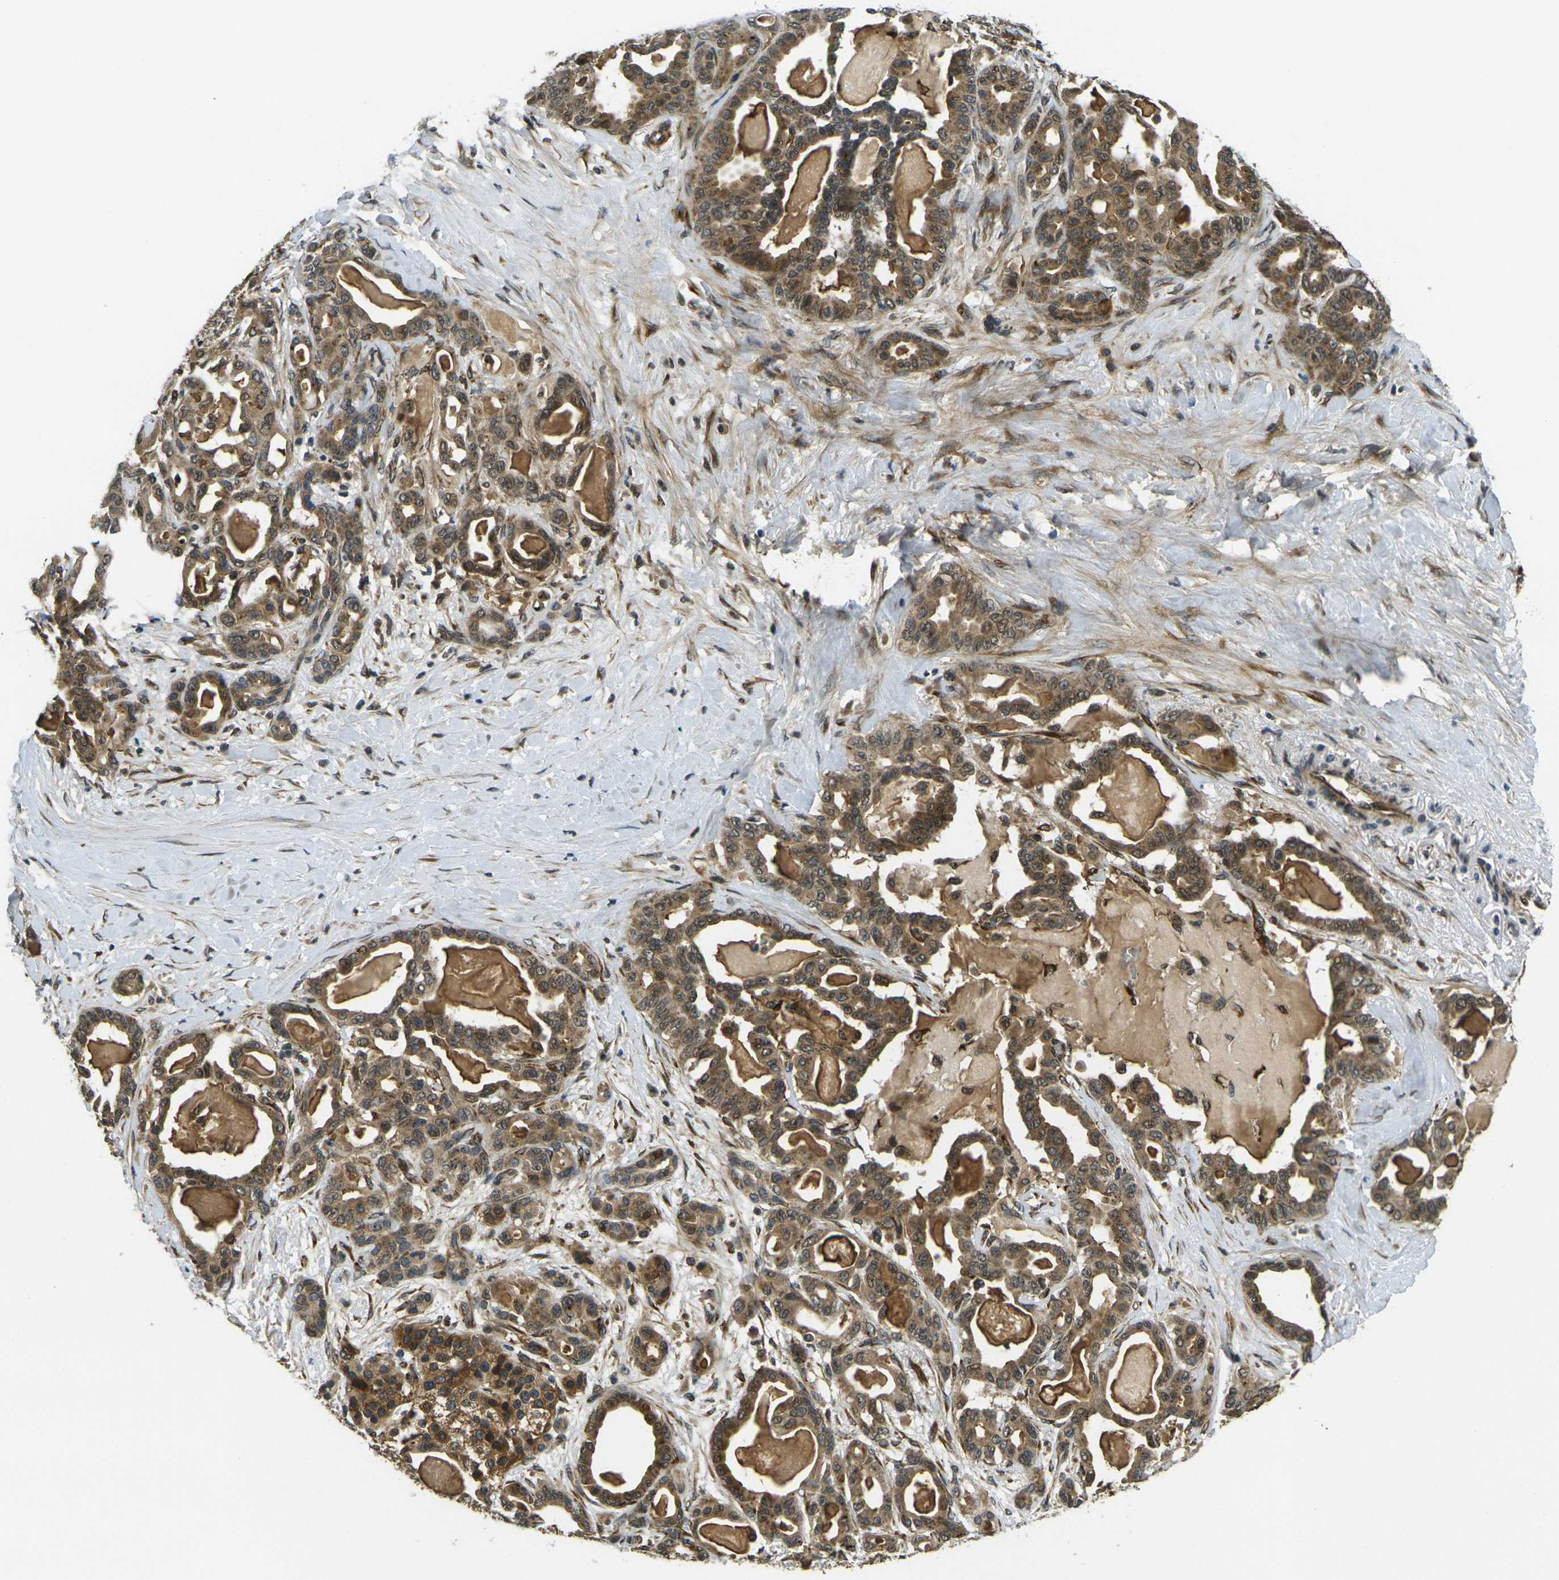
{"staining": {"intensity": "moderate", "quantity": ">75%", "location": "cytoplasmic/membranous,nuclear"}, "tissue": "pancreatic cancer", "cell_type": "Tumor cells", "image_type": "cancer", "snomed": [{"axis": "morphology", "description": "Adenocarcinoma, NOS"}, {"axis": "topography", "description": "Pancreas"}], "caption": "Pancreatic adenocarcinoma stained for a protein displays moderate cytoplasmic/membranous and nuclear positivity in tumor cells. (DAB IHC with brightfield microscopy, high magnification).", "gene": "FUT11", "patient": {"sex": "male", "age": 63}}